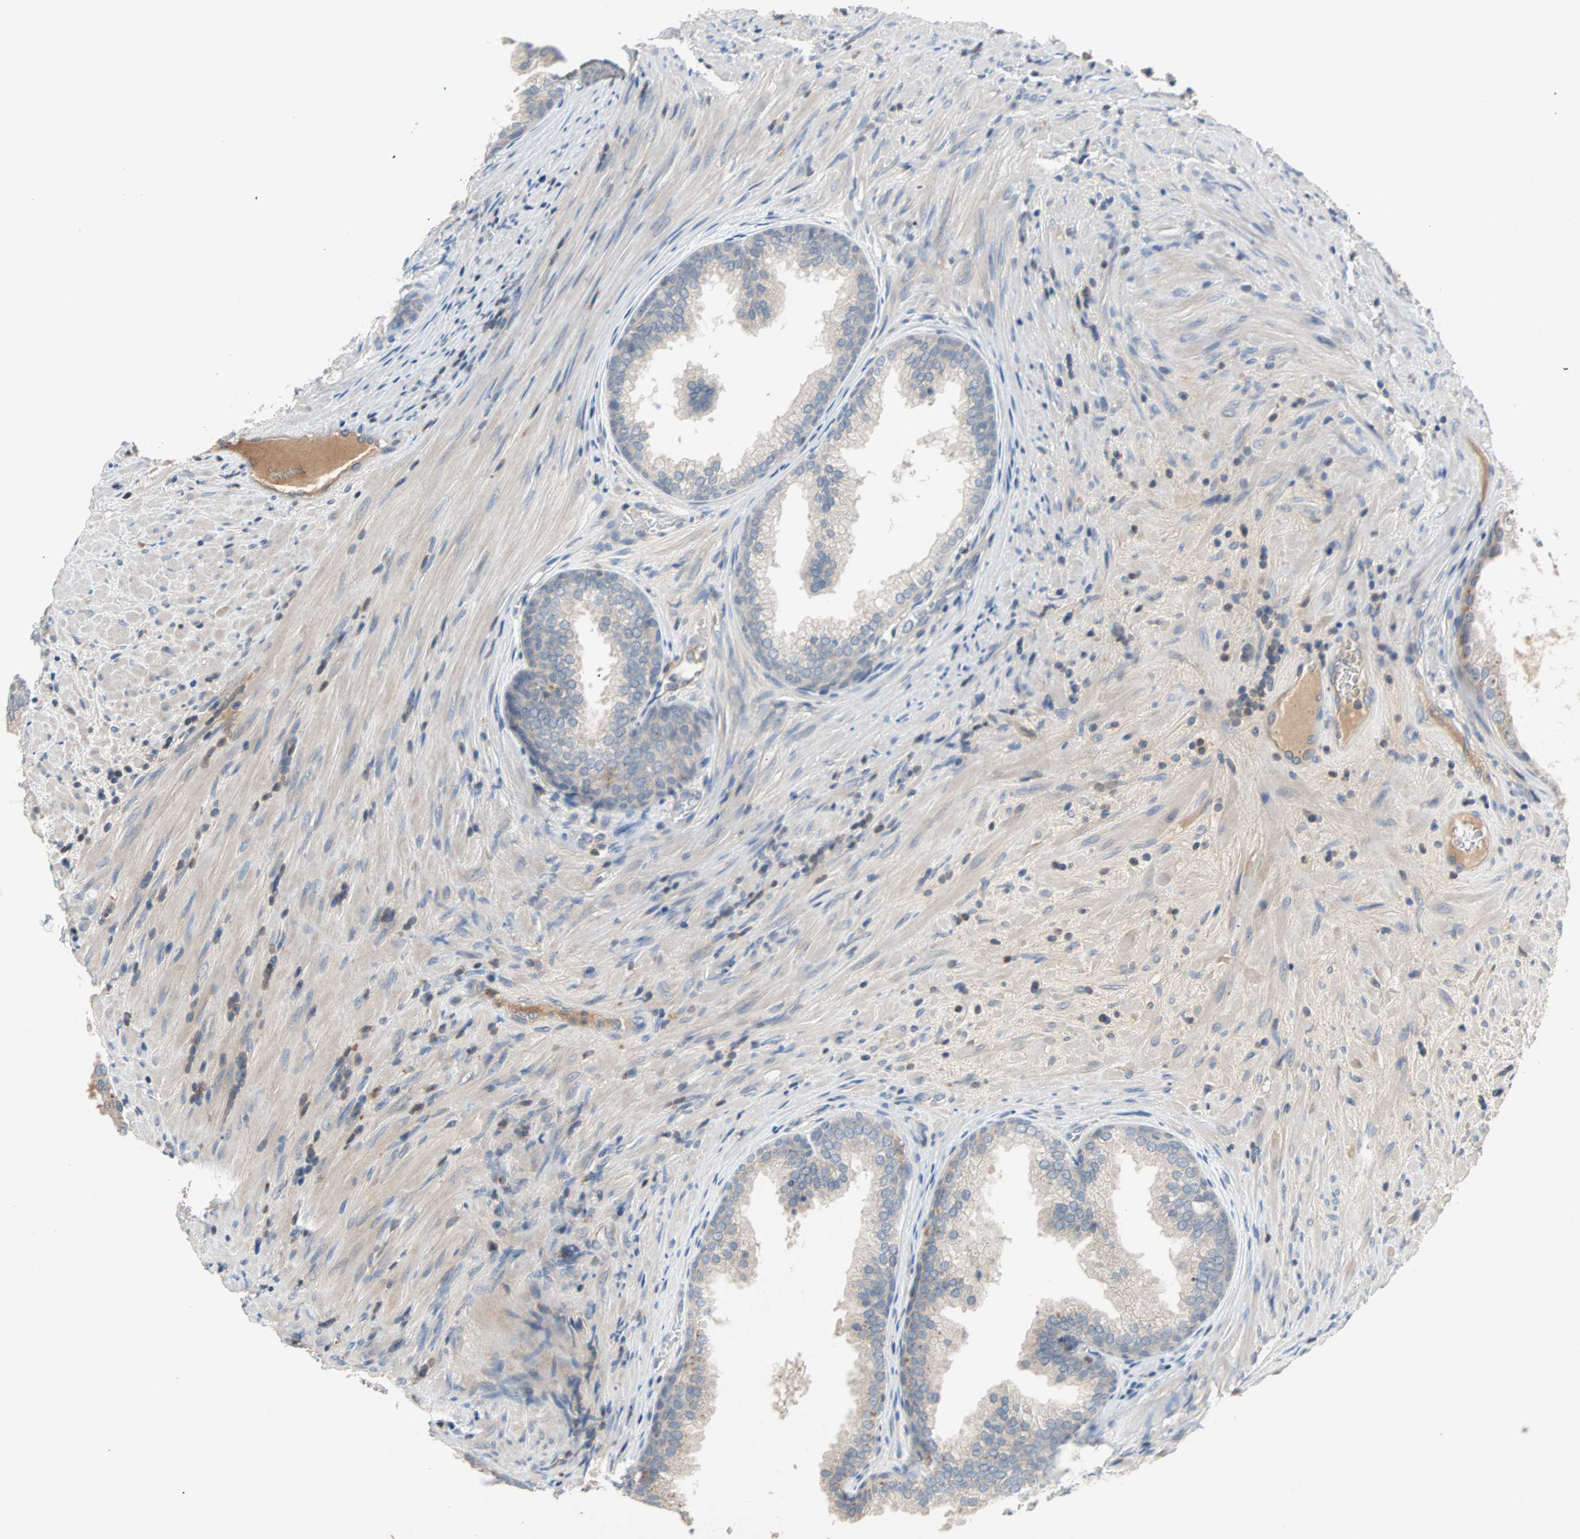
{"staining": {"intensity": "negative", "quantity": "none", "location": "none"}, "tissue": "prostate", "cell_type": "Glandular cells", "image_type": "normal", "snomed": [{"axis": "morphology", "description": "Normal tissue, NOS"}, {"axis": "topography", "description": "Prostate"}], "caption": "Immunohistochemistry micrograph of unremarkable prostate stained for a protein (brown), which shows no expression in glandular cells.", "gene": "MAP4K1", "patient": {"sex": "male", "age": 76}}